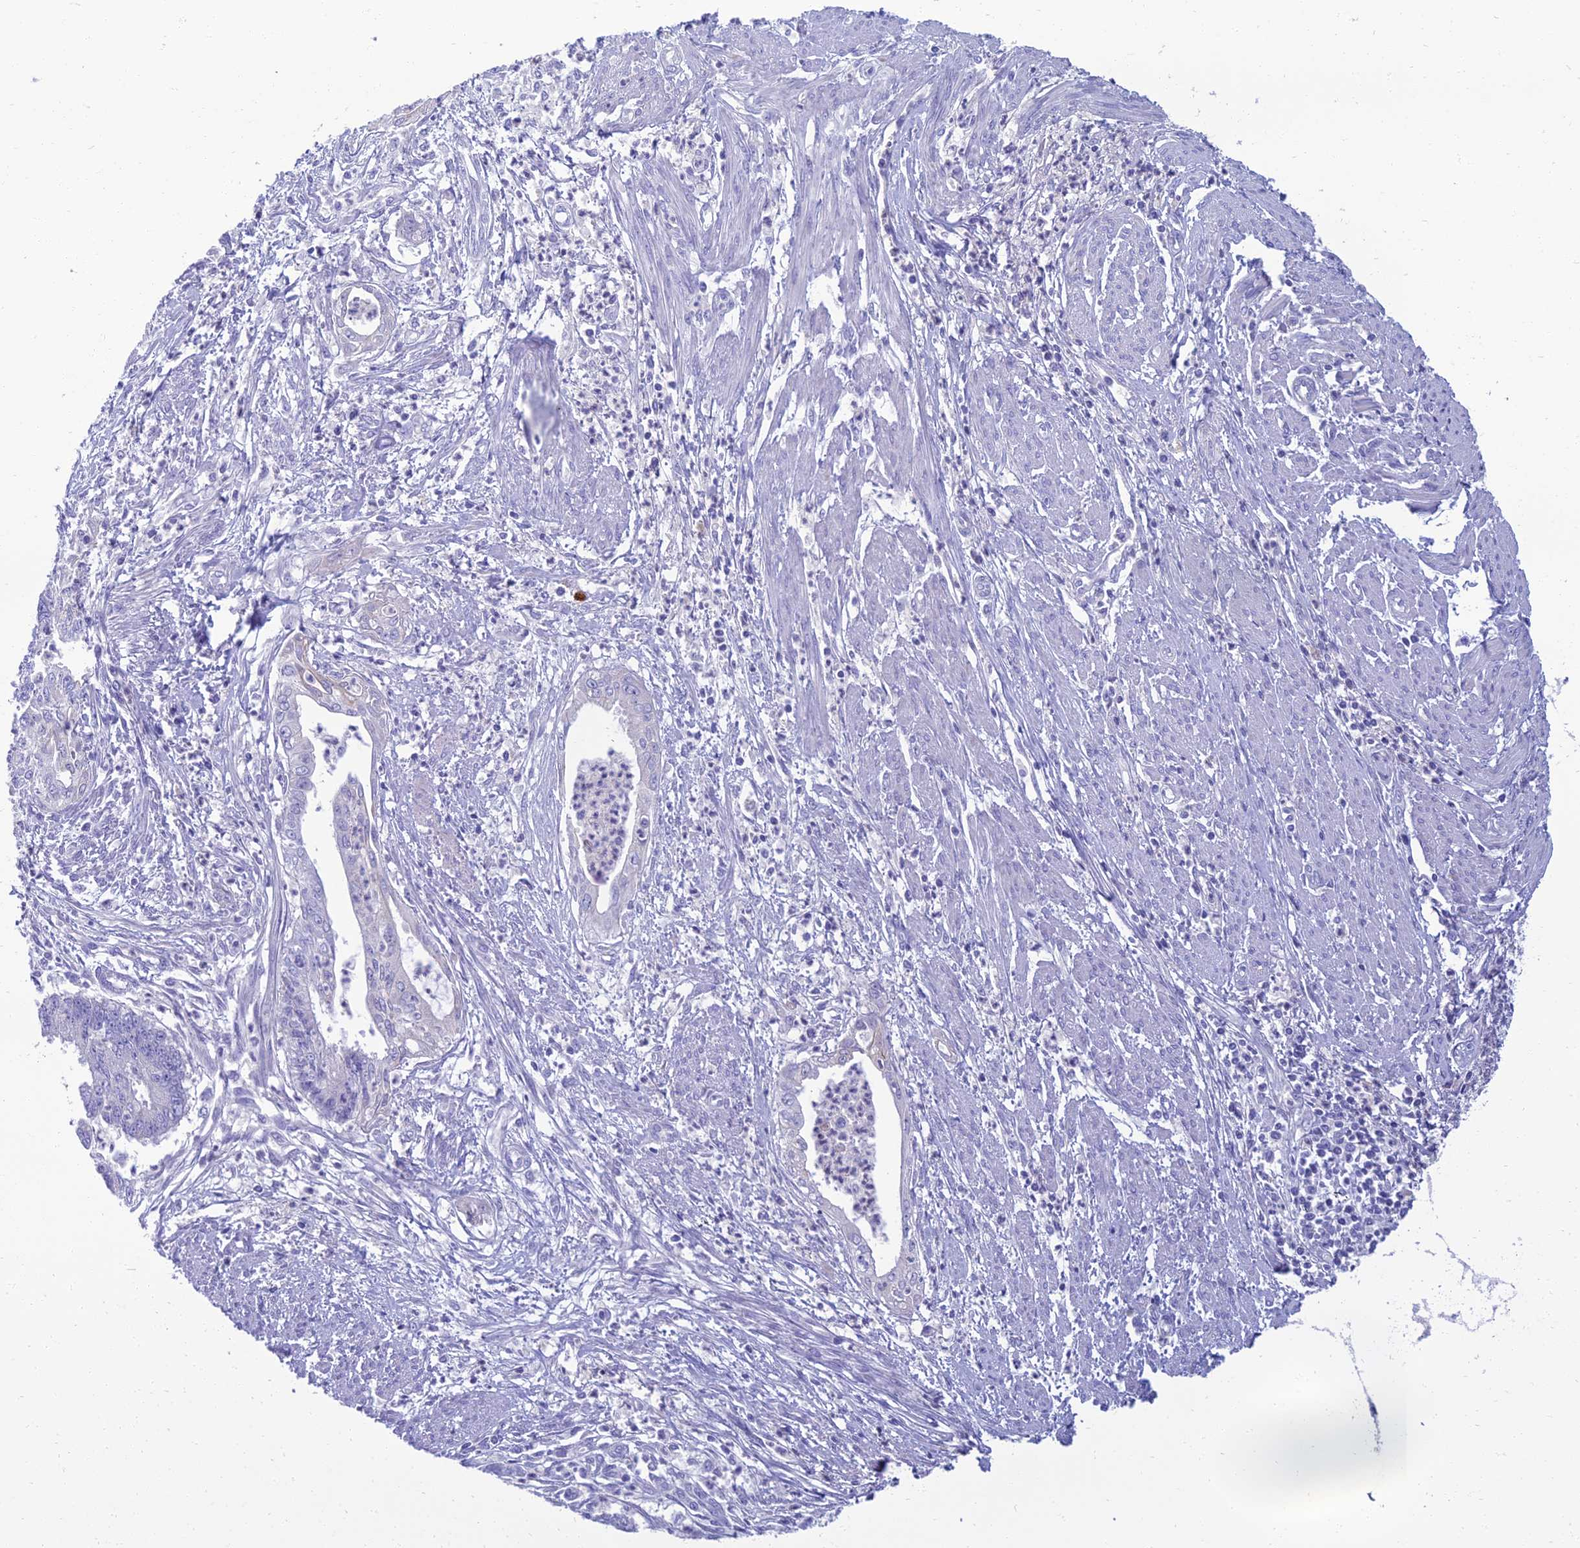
{"staining": {"intensity": "negative", "quantity": "none", "location": "none"}, "tissue": "endometrial cancer", "cell_type": "Tumor cells", "image_type": "cancer", "snomed": [{"axis": "morphology", "description": "Adenocarcinoma, NOS"}, {"axis": "topography", "description": "Endometrium"}], "caption": "An immunohistochemistry micrograph of endometrial cancer is shown. There is no staining in tumor cells of endometrial cancer. (Brightfield microscopy of DAB (3,3'-diaminobenzidine) immunohistochemistry at high magnification).", "gene": "SPTLC3", "patient": {"sex": "female", "age": 73}}